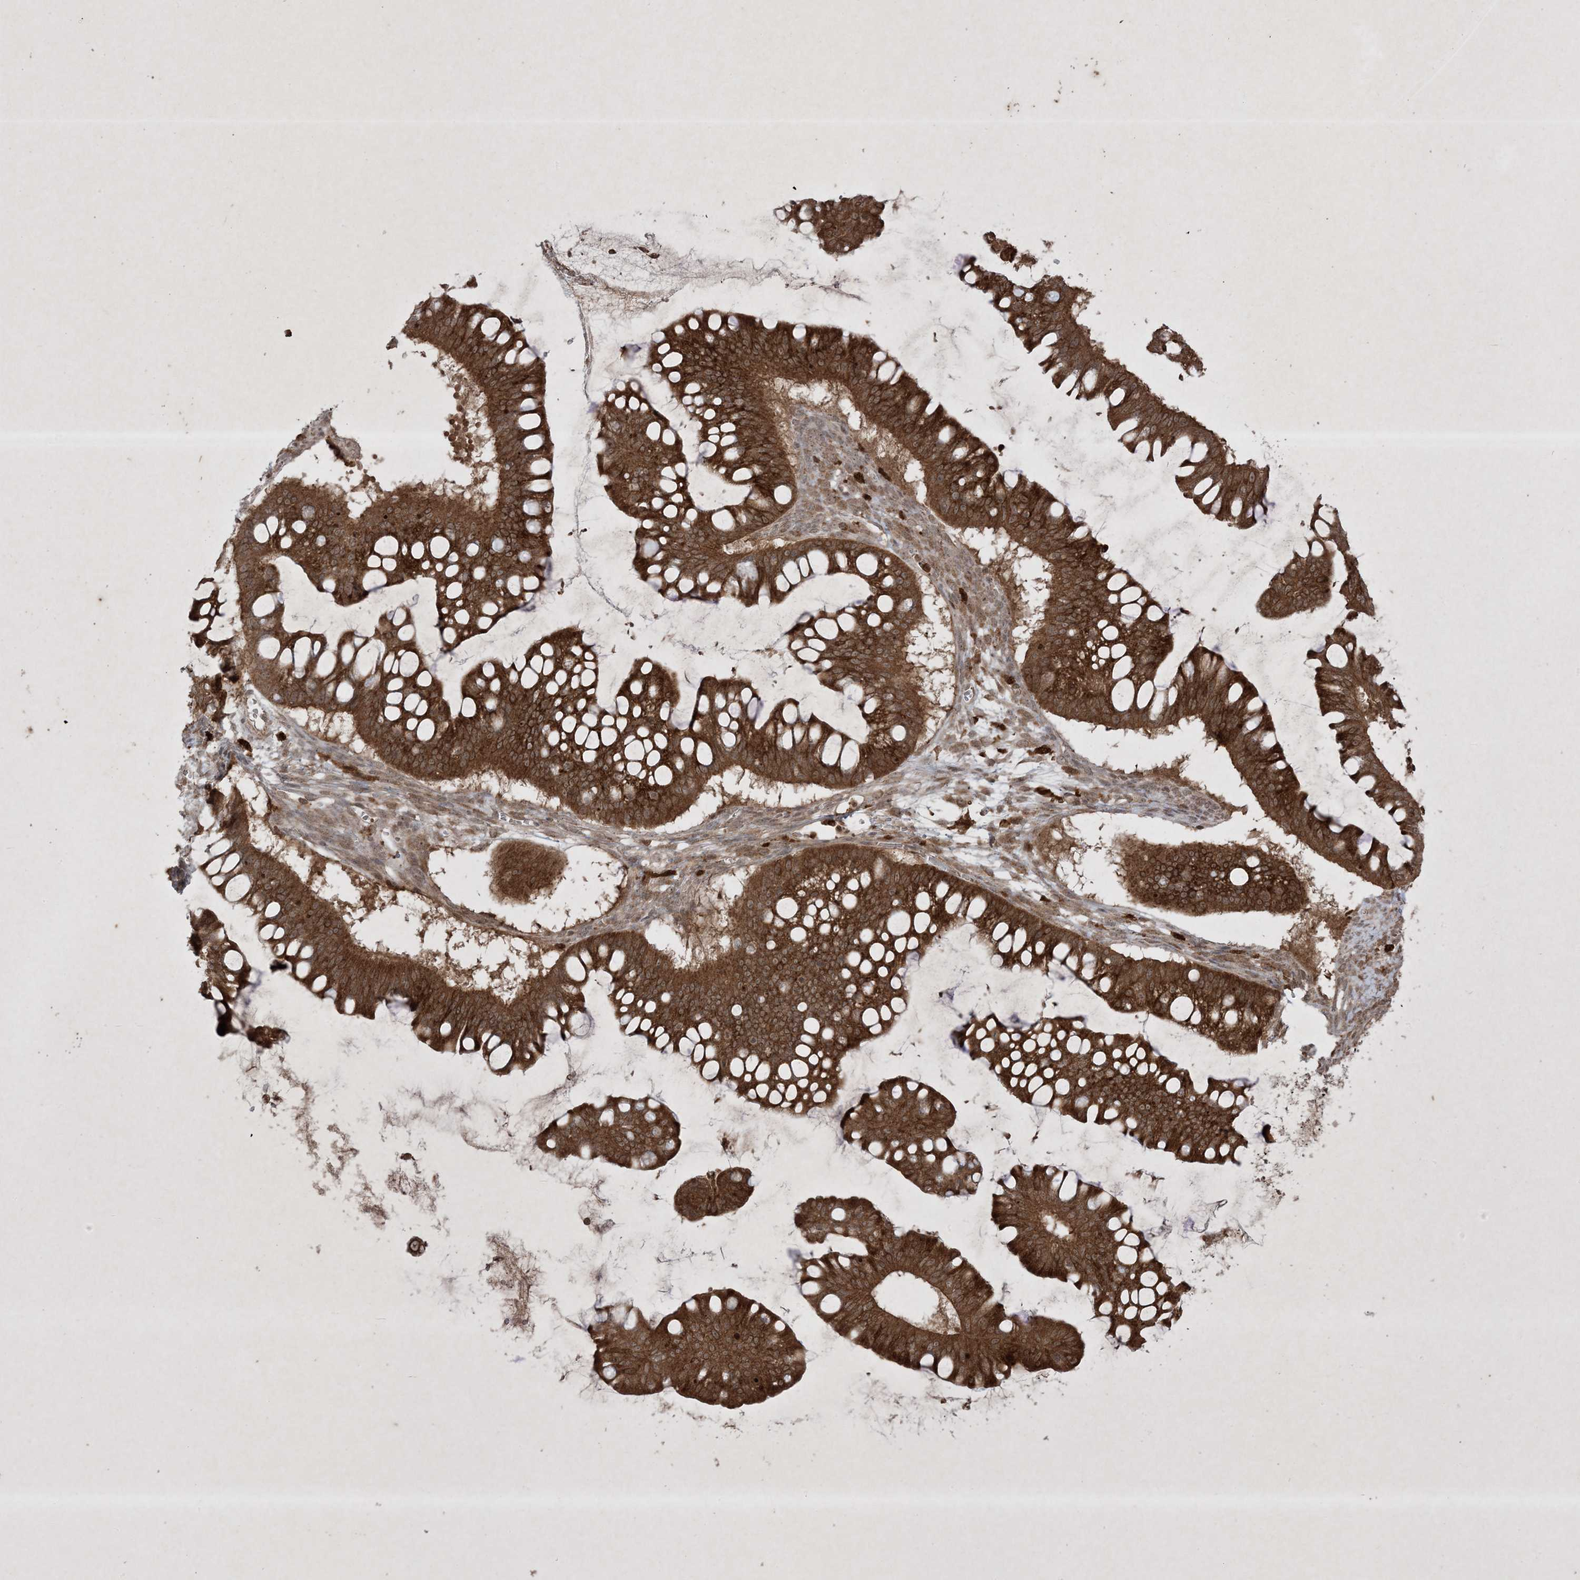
{"staining": {"intensity": "strong", "quantity": ">75%", "location": "cytoplasmic/membranous"}, "tissue": "ovarian cancer", "cell_type": "Tumor cells", "image_type": "cancer", "snomed": [{"axis": "morphology", "description": "Cystadenocarcinoma, mucinous, NOS"}, {"axis": "topography", "description": "Ovary"}], "caption": "IHC (DAB) staining of human mucinous cystadenocarcinoma (ovarian) shows strong cytoplasmic/membranous protein staining in about >75% of tumor cells.", "gene": "PTK6", "patient": {"sex": "female", "age": 73}}